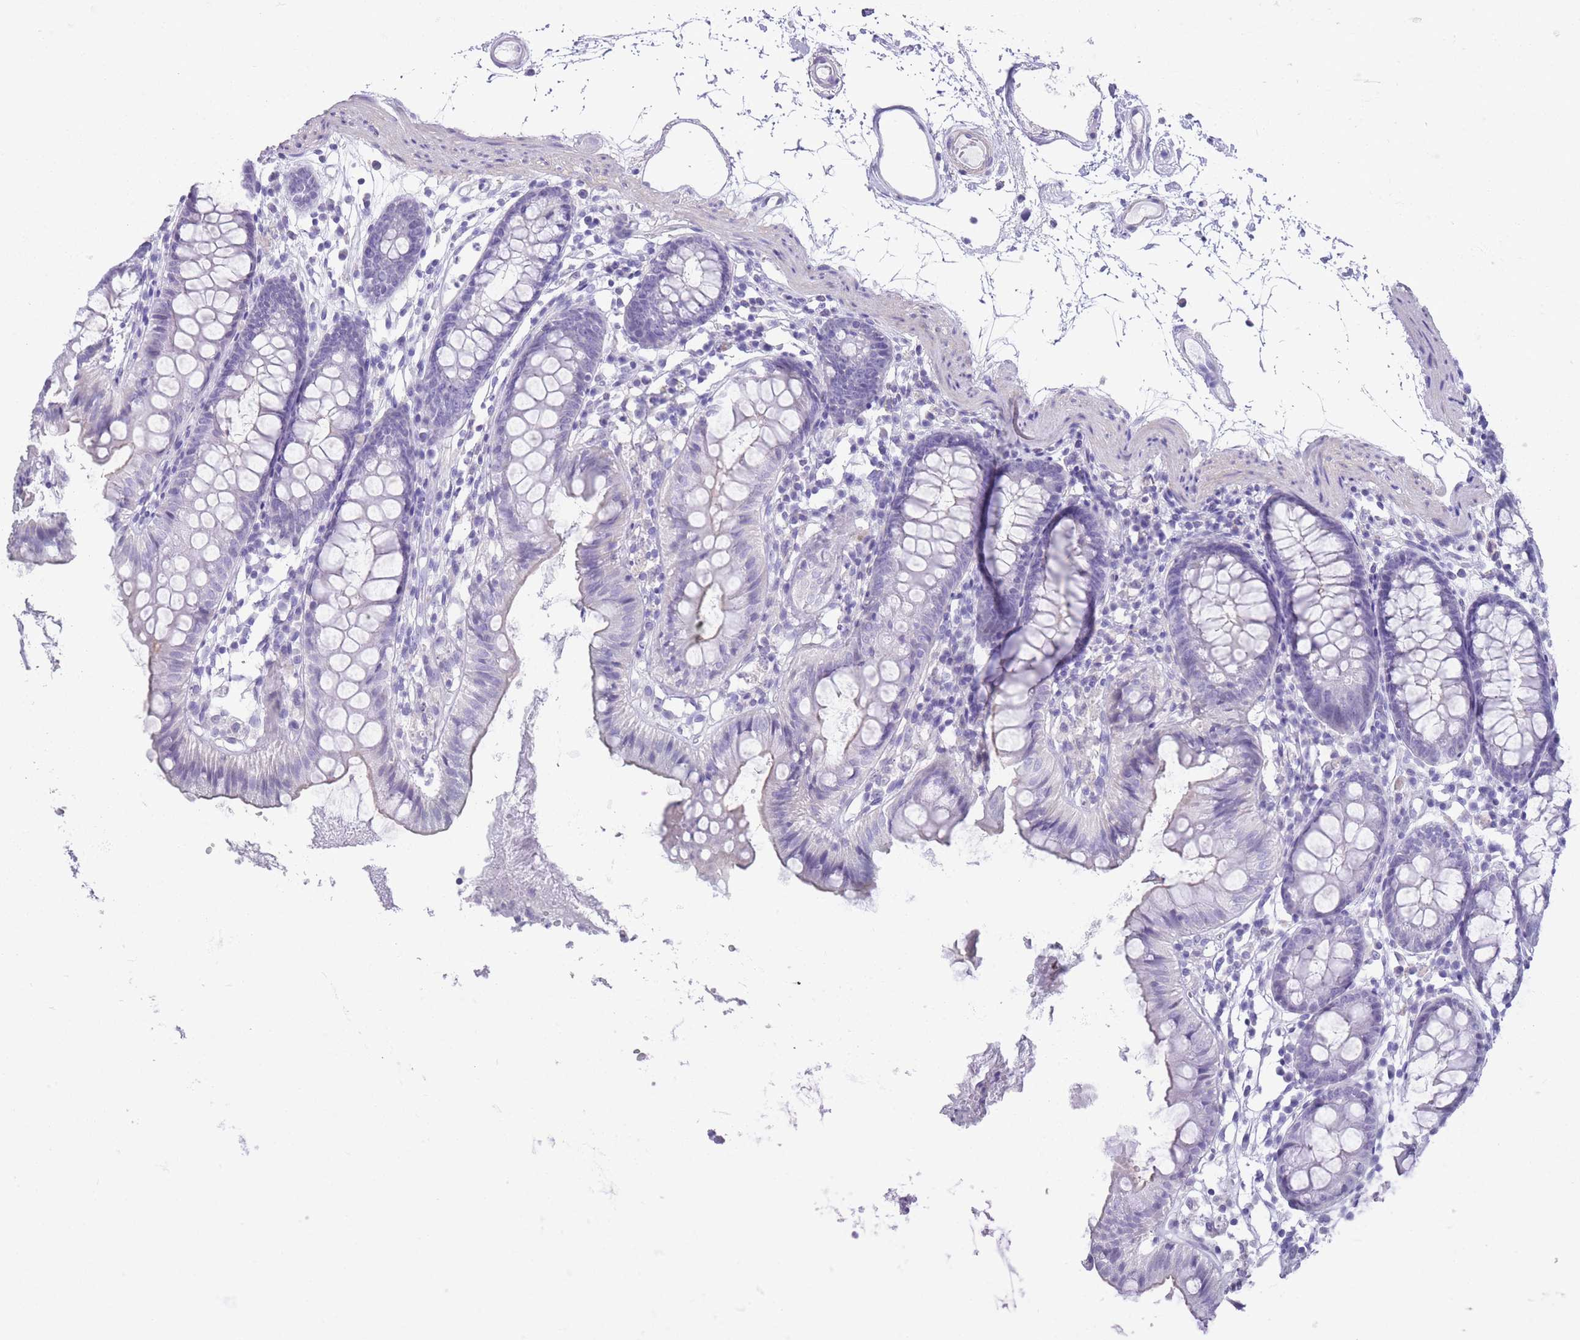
{"staining": {"intensity": "negative", "quantity": "none", "location": "none"}, "tissue": "colon", "cell_type": "Endothelial cells", "image_type": "normal", "snomed": [{"axis": "morphology", "description": "Normal tissue, NOS"}, {"axis": "topography", "description": "Colon"}], "caption": "Immunohistochemical staining of benign human colon shows no significant expression in endothelial cells. (DAB (3,3'-diaminobenzidine) immunohistochemistry, high magnification).", "gene": "OR11H12", "patient": {"sex": "female", "age": 84}}